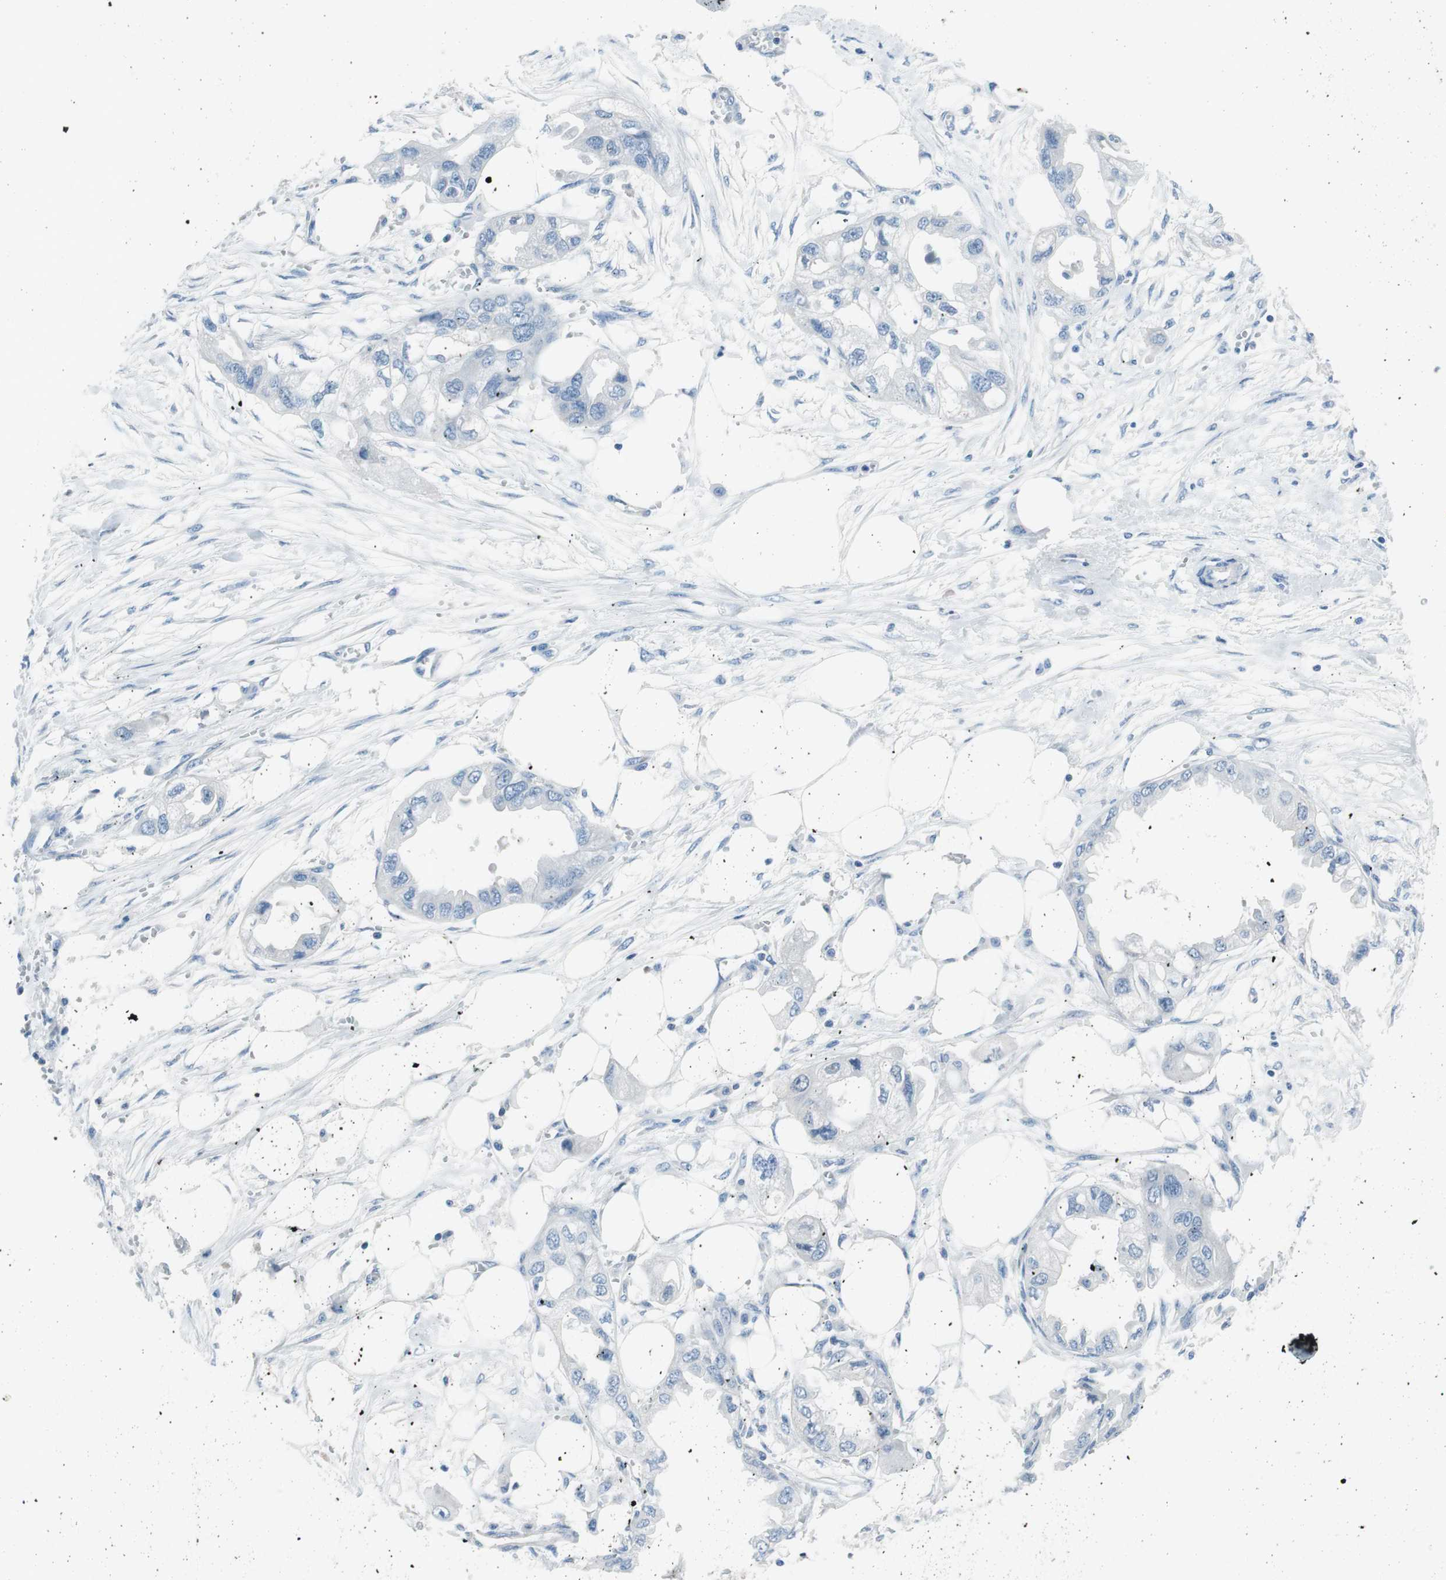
{"staining": {"intensity": "negative", "quantity": "none", "location": "none"}, "tissue": "endometrial cancer", "cell_type": "Tumor cells", "image_type": "cancer", "snomed": [{"axis": "morphology", "description": "Adenocarcinoma, NOS"}, {"axis": "topography", "description": "Endometrium"}], "caption": "The micrograph displays no significant staining in tumor cells of endometrial adenocarcinoma.", "gene": "EVA1A", "patient": {"sex": "female", "age": 67}}